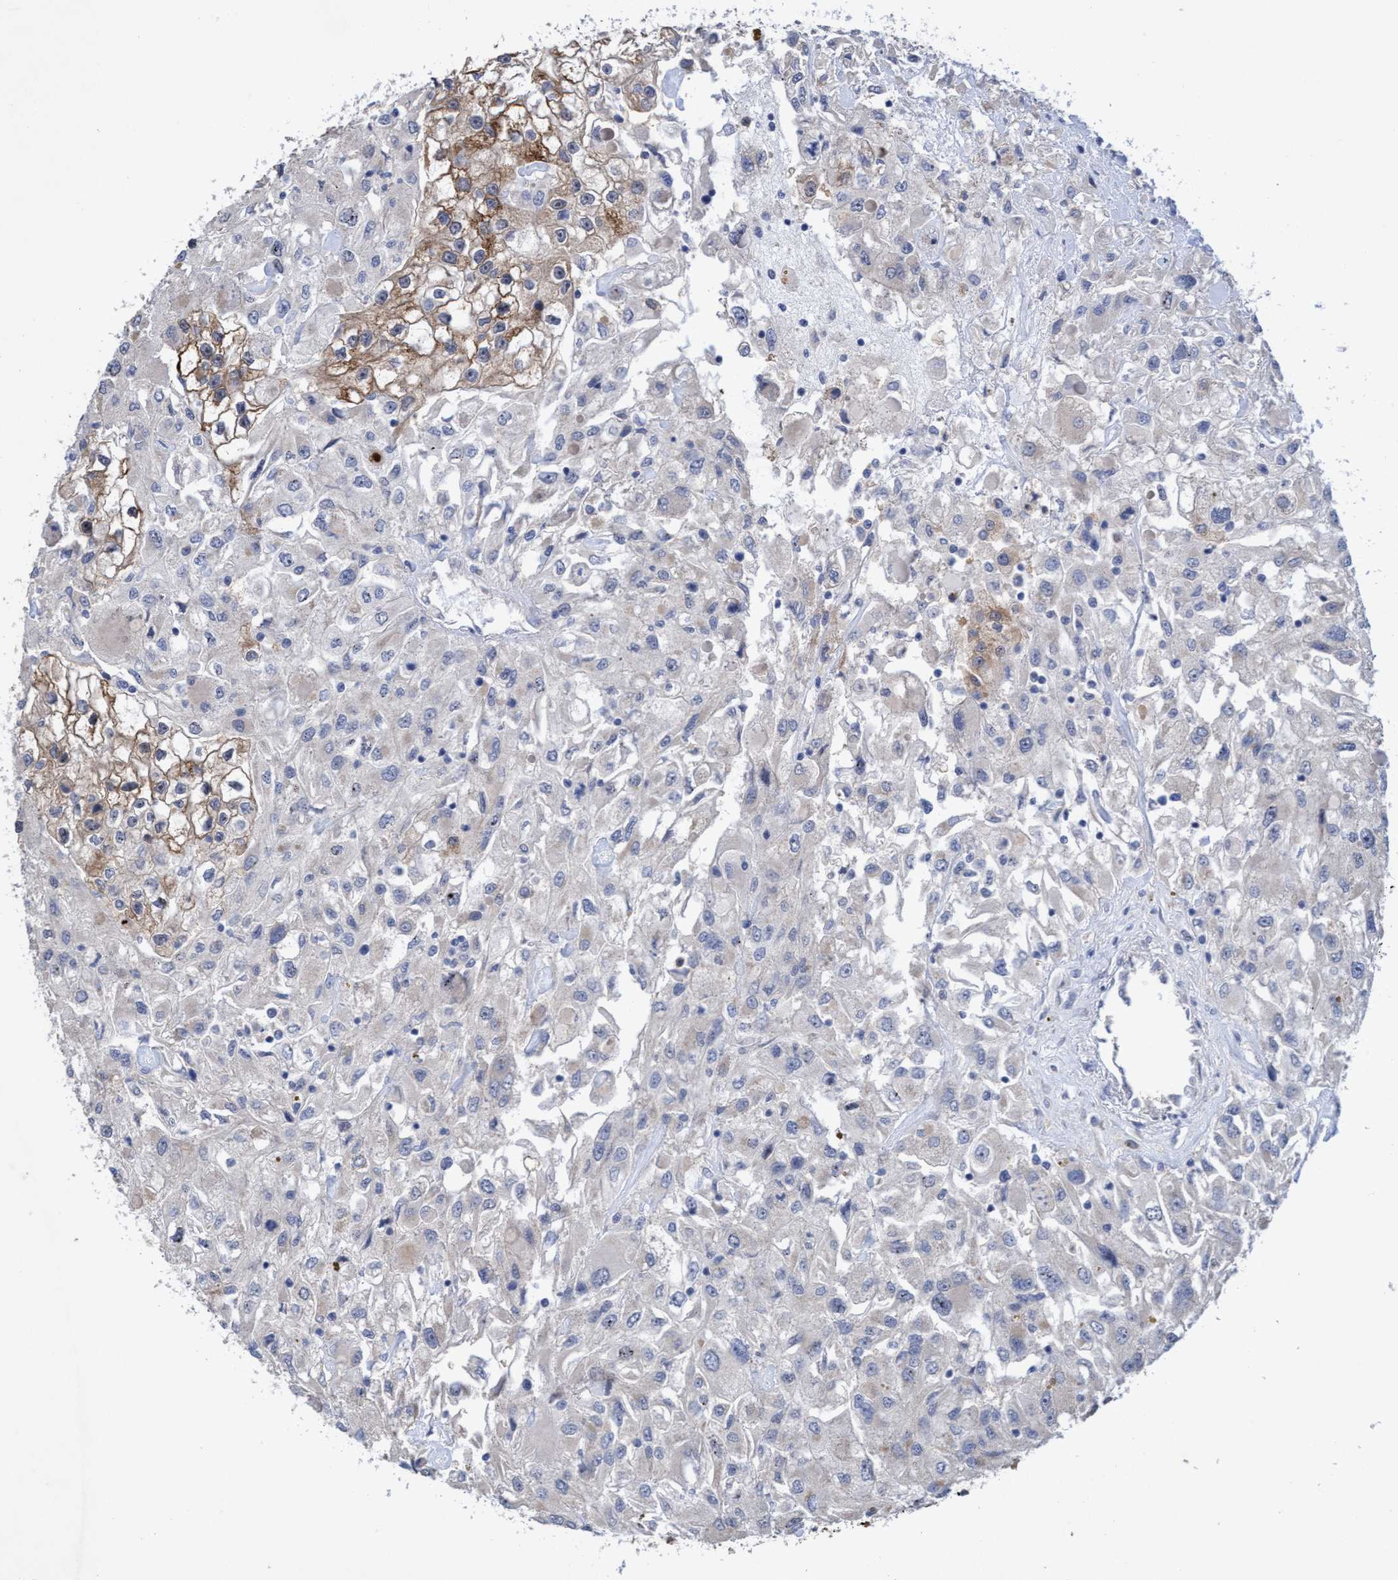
{"staining": {"intensity": "negative", "quantity": "none", "location": "none"}, "tissue": "renal cancer", "cell_type": "Tumor cells", "image_type": "cancer", "snomed": [{"axis": "morphology", "description": "Adenocarcinoma, NOS"}, {"axis": "topography", "description": "Kidney"}], "caption": "A photomicrograph of renal adenocarcinoma stained for a protein reveals no brown staining in tumor cells.", "gene": "SEMA4D", "patient": {"sex": "female", "age": 52}}